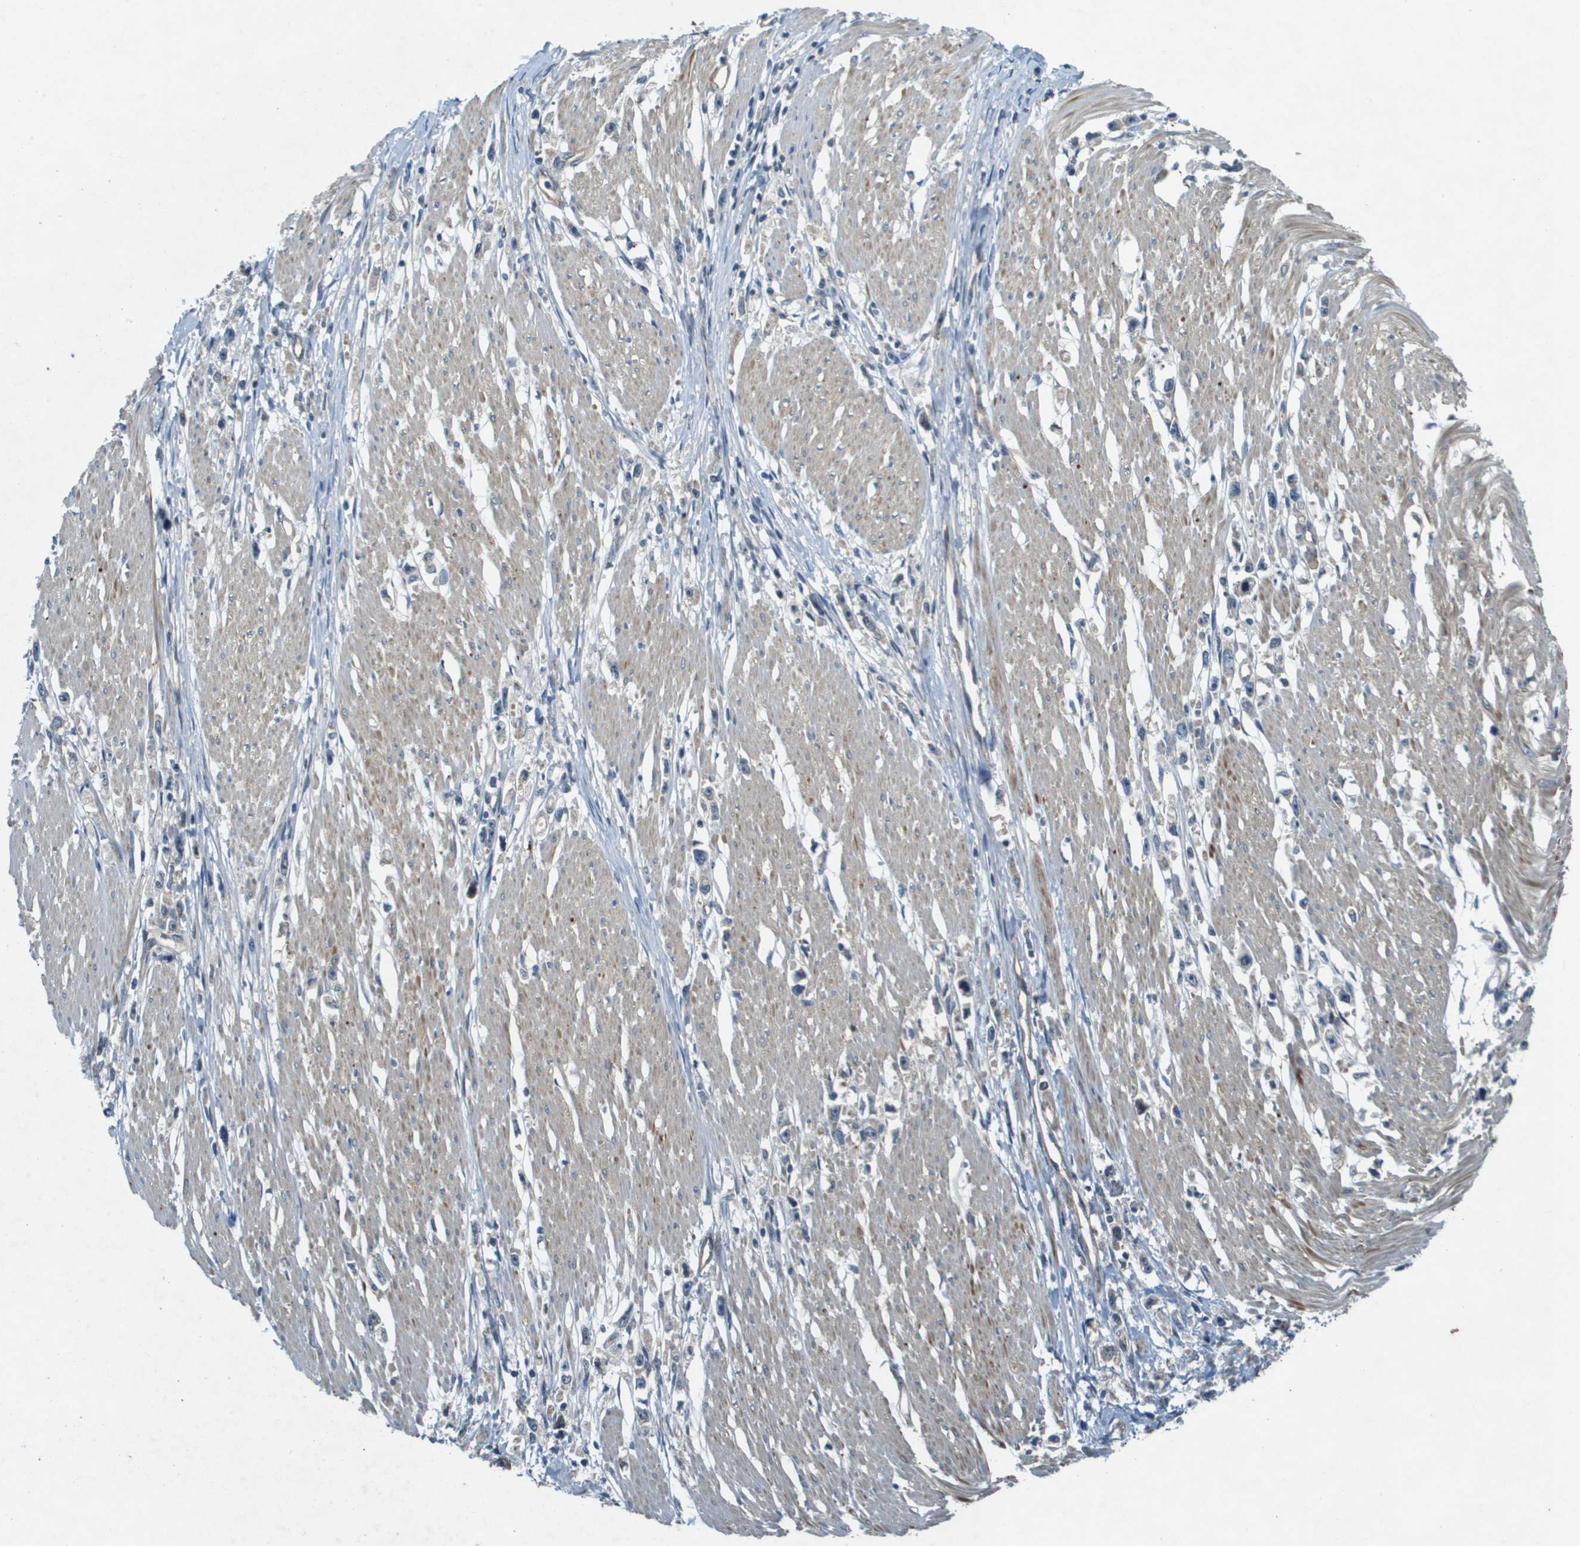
{"staining": {"intensity": "weak", "quantity": "<25%", "location": "cytoplasmic/membranous"}, "tissue": "stomach cancer", "cell_type": "Tumor cells", "image_type": "cancer", "snomed": [{"axis": "morphology", "description": "Adenocarcinoma, NOS"}, {"axis": "topography", "description": "Stomach"}], "caption": "An image of human stomach cancer (adenocarcinoma) is negative for staining in tumor cells.", "gene": "PGAP3", "patient": {"sex": "female", "age": 59}}